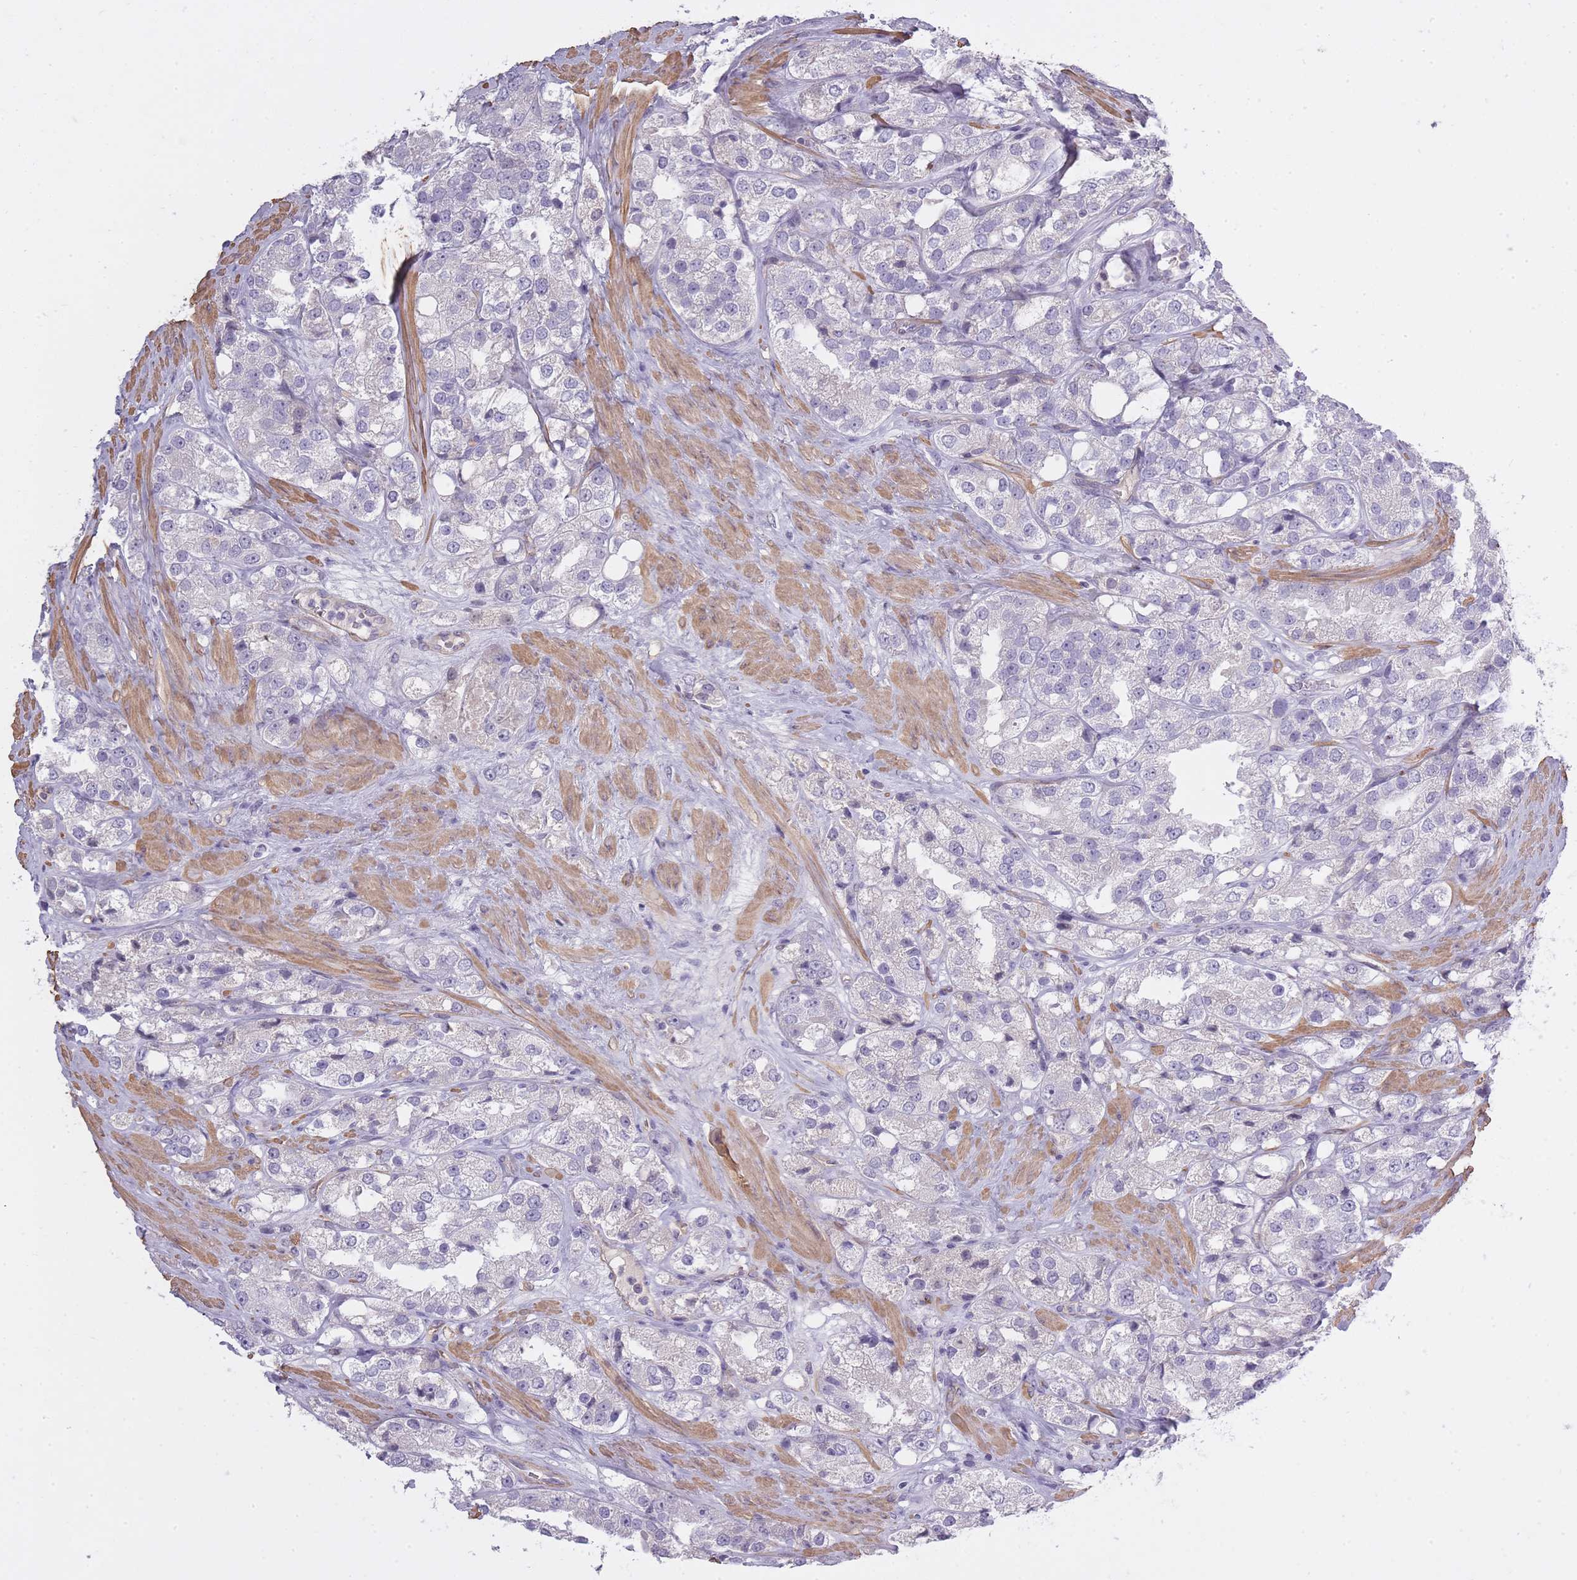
{"staining": {"intensity": "negative", "quantity": "none", "location": "none"}, "tissue": "prostate cancer", "cell_type": "Tumor cells", "image_type": "cancer", "snomed": [{"axis": "morphology", "description": "Adenocarcinoma, NOS"}, {"axis": "topography", "description": "Prostate"}], "caption": "Prostate cancer (adenocarcinoma) was stained to show a protein in brown. There is no significant staining in tumor cells.", "gene": "SLC8A2", "patient": {"sex": "male", "age": 79}}